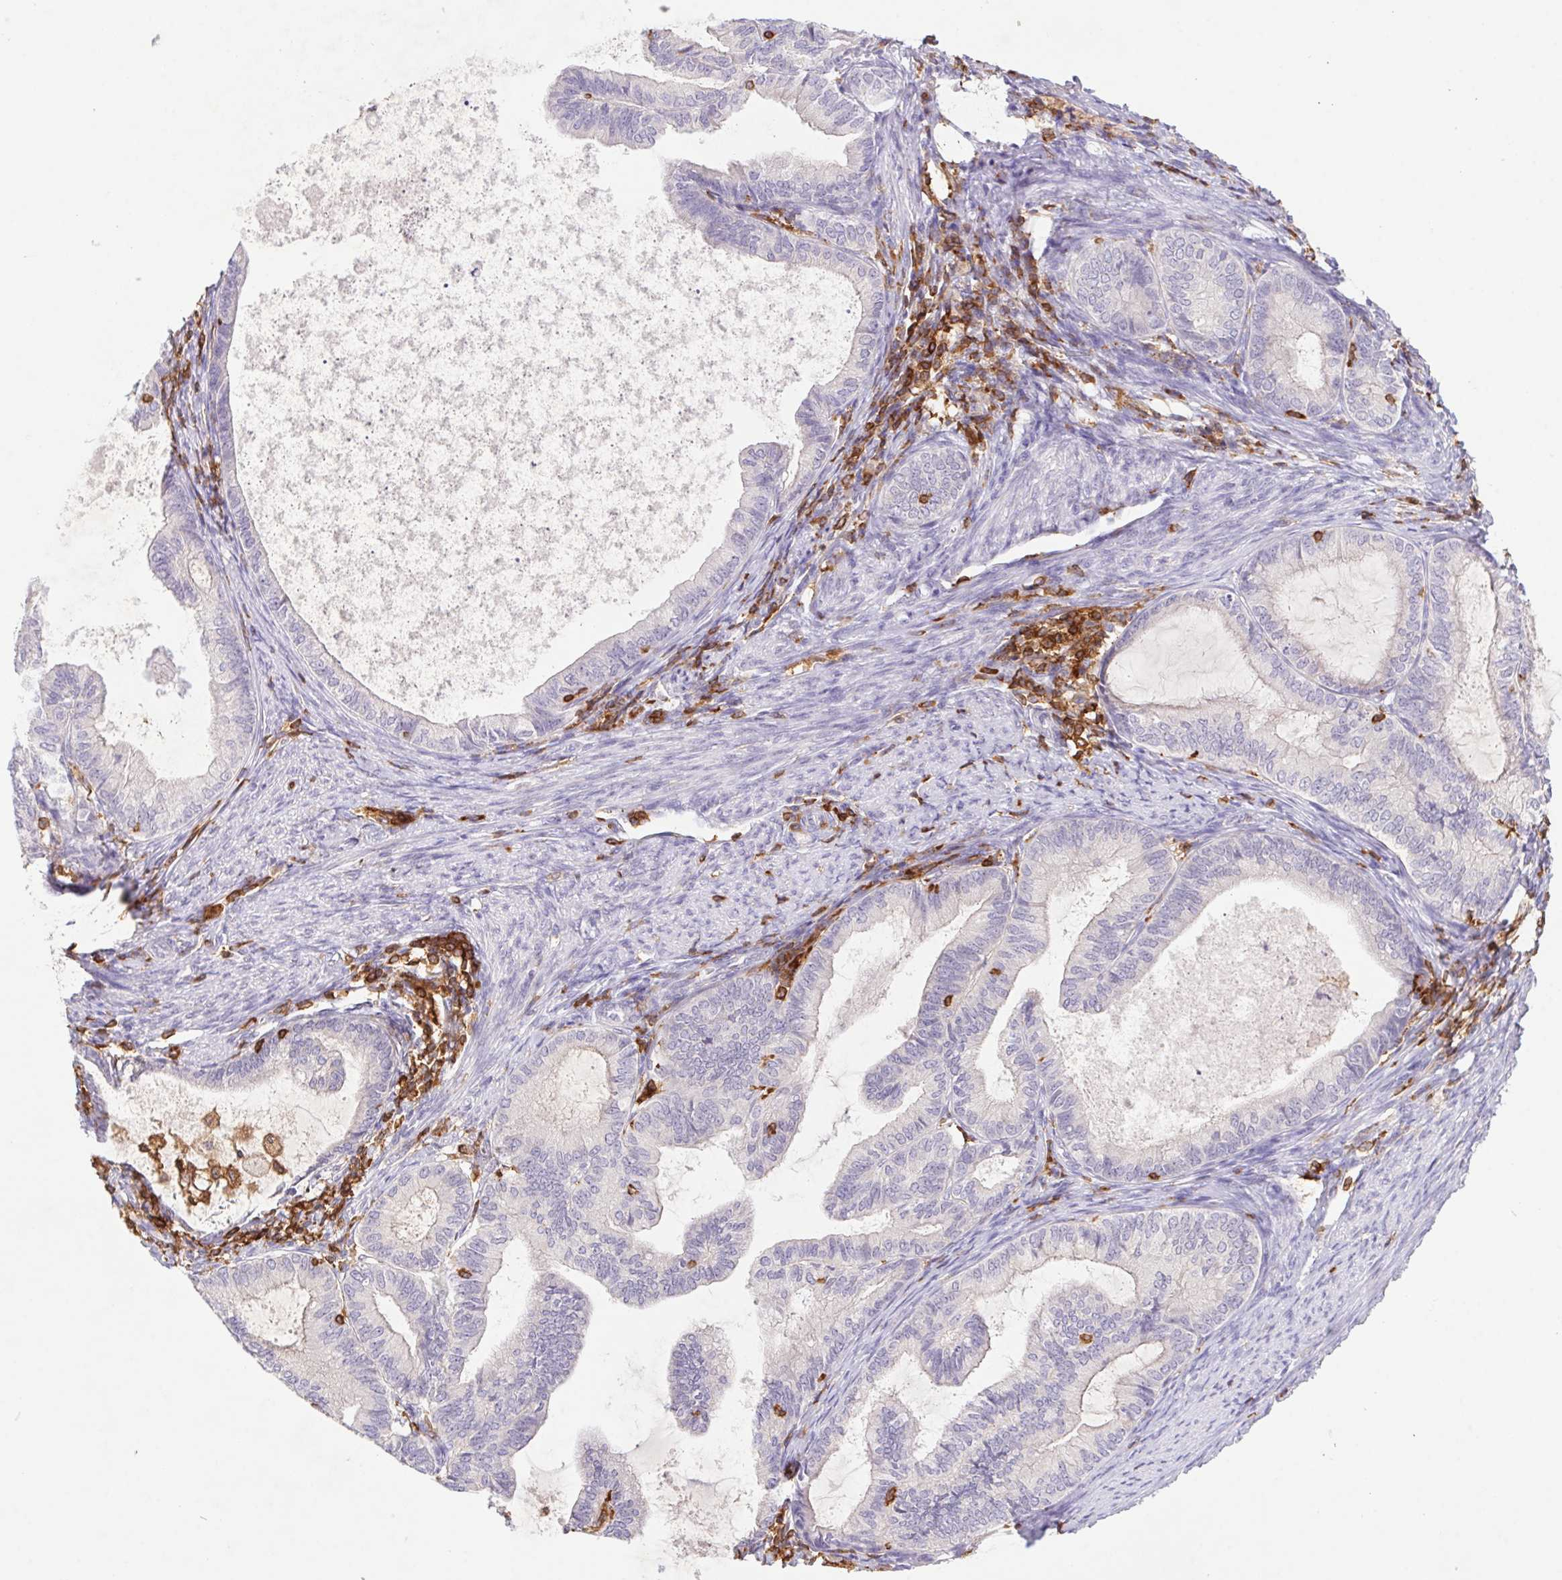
{"staining": {"intensity": "negative", "quantity": "none", "location": "none"}, "tissue": "endometrial cancer", "cell_type": "Tumor cells", "image_type": "cancer", "snomed": [{"axis": "morphology", "description": "Adenocarcinoma, NOS"}, {"axis": "topography", "description": "Endometrium"}], "caption": "A photomicrograph of endometrial adenocarcinoma stained for a protein shows no brown staining in tumor cells.", "gene": "APBB1IP", "patient": {"sex": "female", "age": 86}}